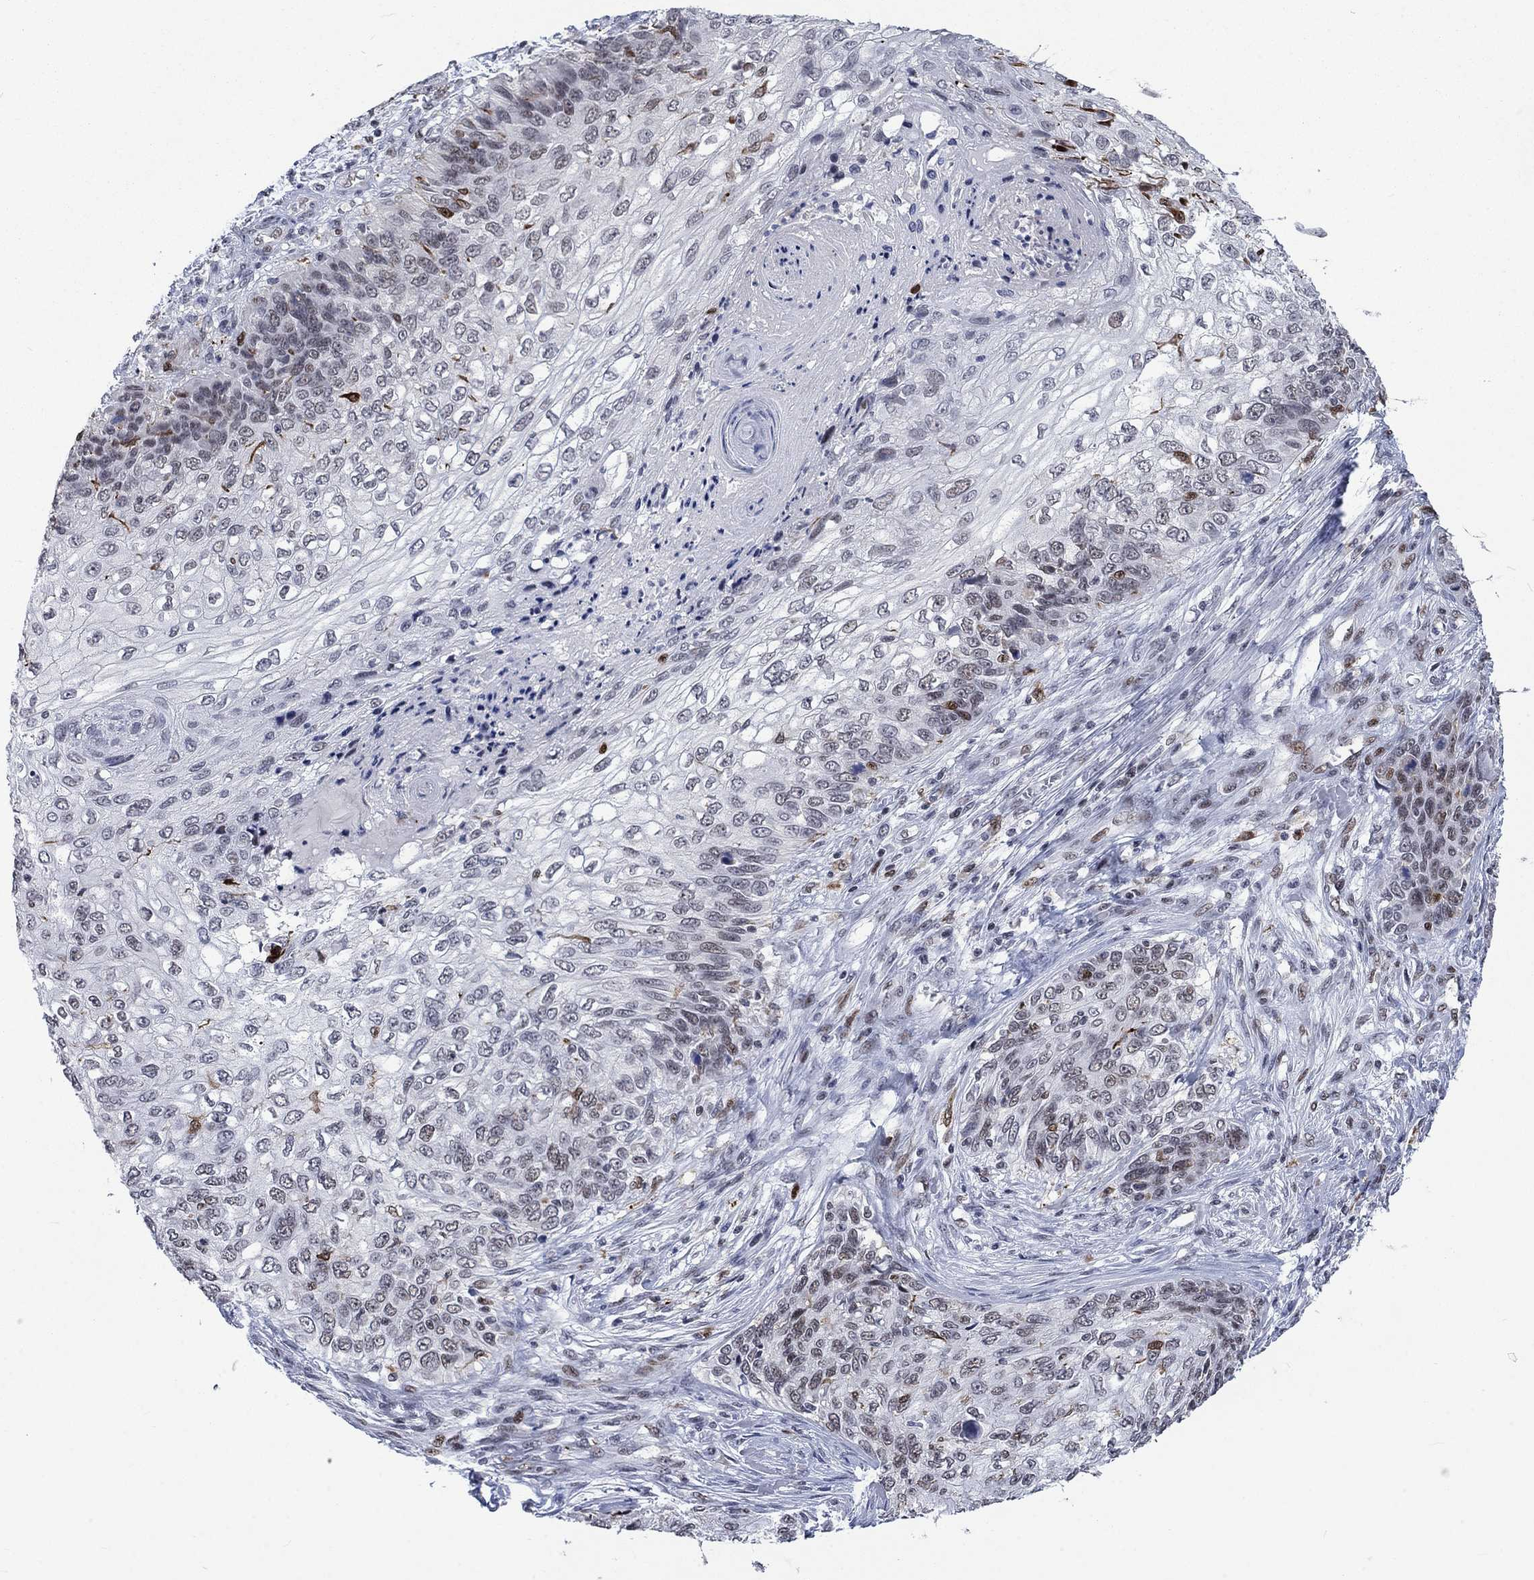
{"staining": {"intensity": "negative", "quantity": "none", "location": "none"}, "tissue": "skin cancer", "cell_type": "Tumor cells", "image_type": "cancer", "snomed": [{"axis": "morphology", "description": "Squamous cell carcinoma, NOS"}, {"axis": "topography", "description": "Skin"}], "caption": "Tumor cells show no significant expression in skin cancer (squamous cell carcinoma).", "gene": "HCFC1", "patient": {"sex": "male", "age": 92}}